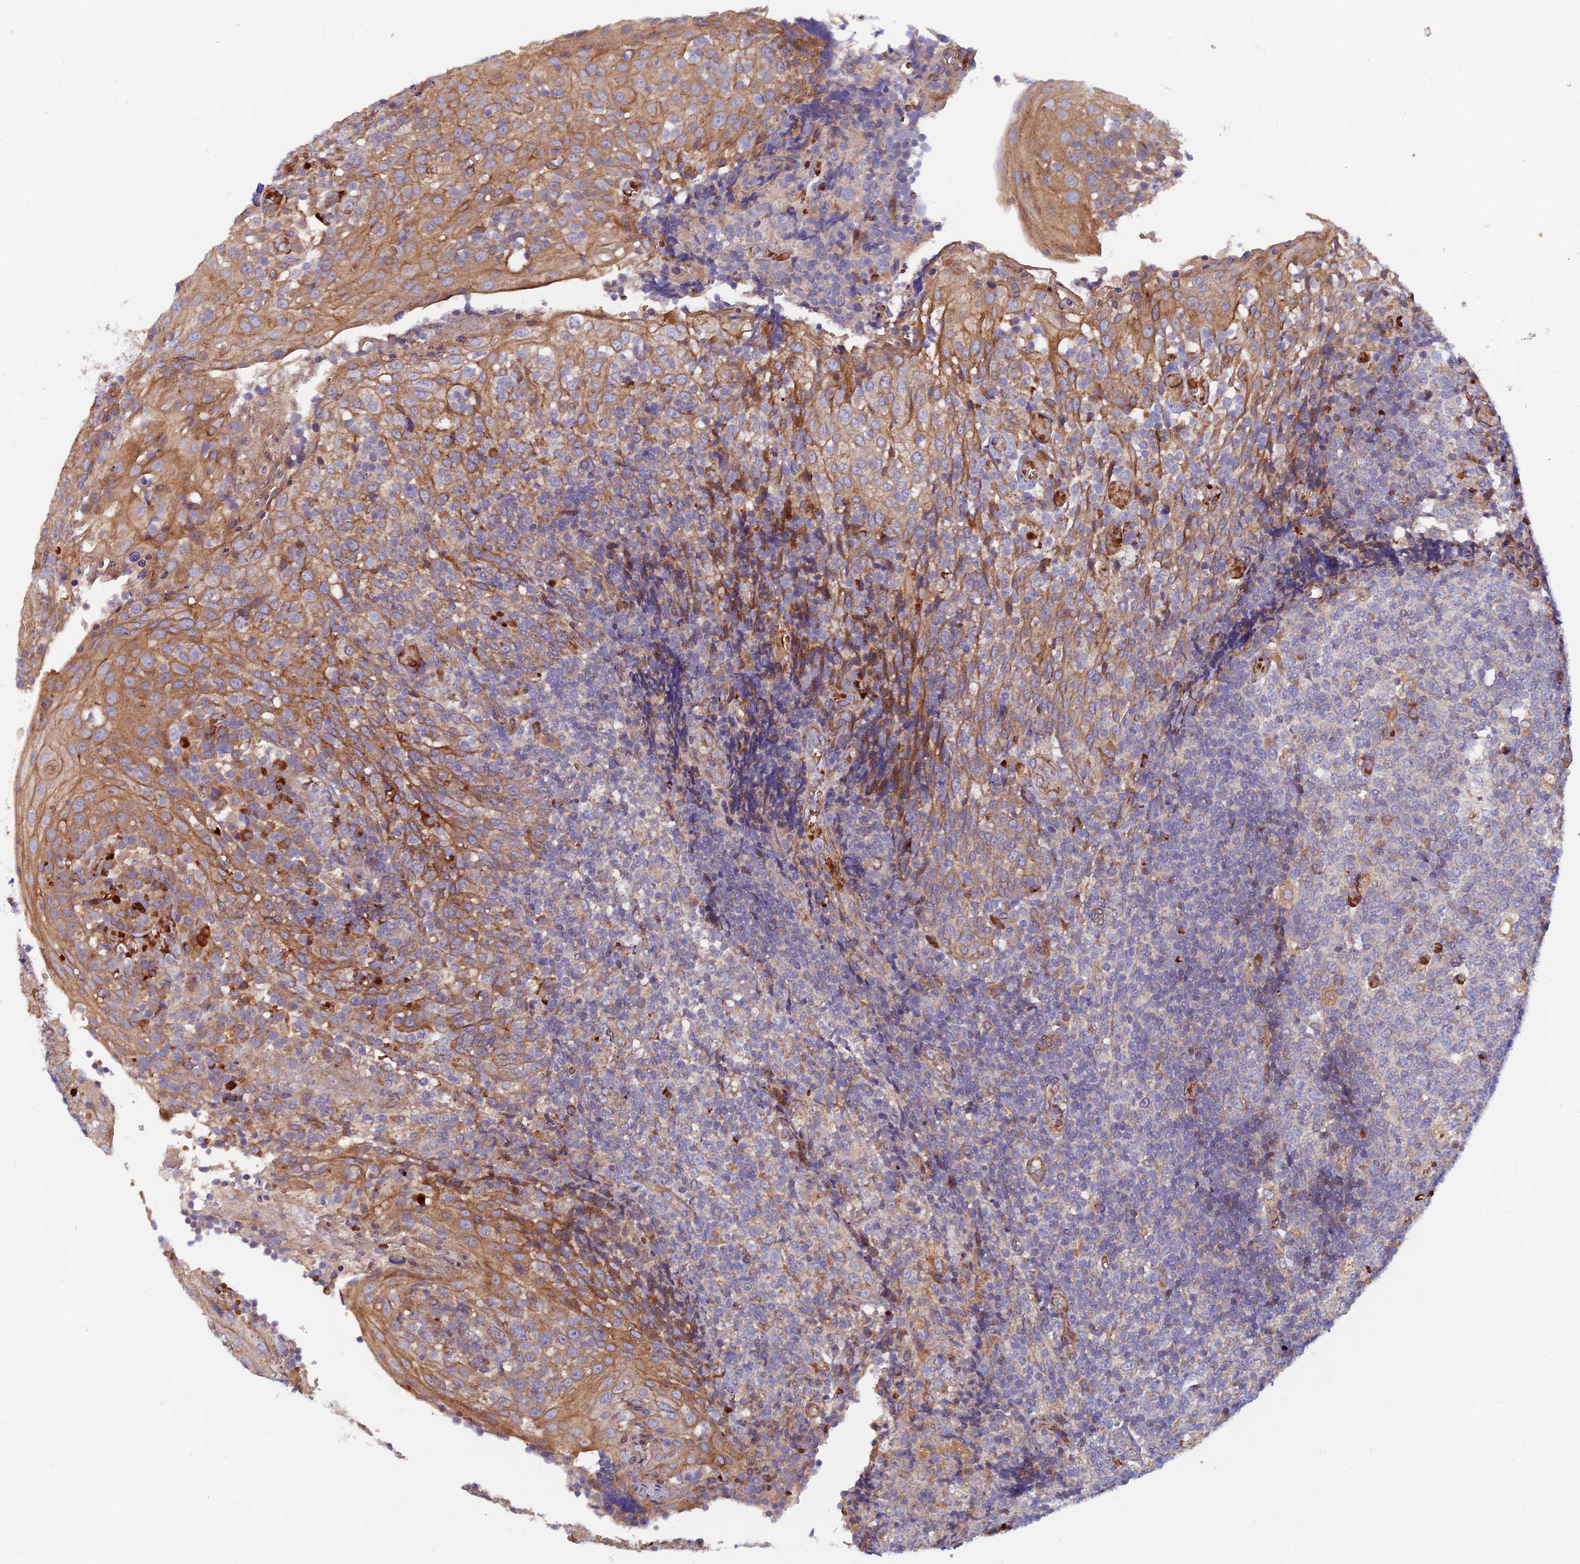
{"staining": {"intensity": "moderate", "quantity": "<25%", "location": "cytoplasmic/membranous"}, "tissue": "tonsil", "cell_type": "Germinal center cells", "image_type": "normal", "snomed": [{"axis": "morphology", "description": "Normal tissue, NOS"}, {"axis": "topography", "description": "Tonsil"}], "caption": "Immunohistochemistry micrograph of normal tonsil stained for a protein (brown), which demonstrates low levels of moderate cytoplasmic/membranous positivity in about <25% of germinal center cells.", "gene": "GMCL1", "patient": {"sex": "female", "age": 19}}